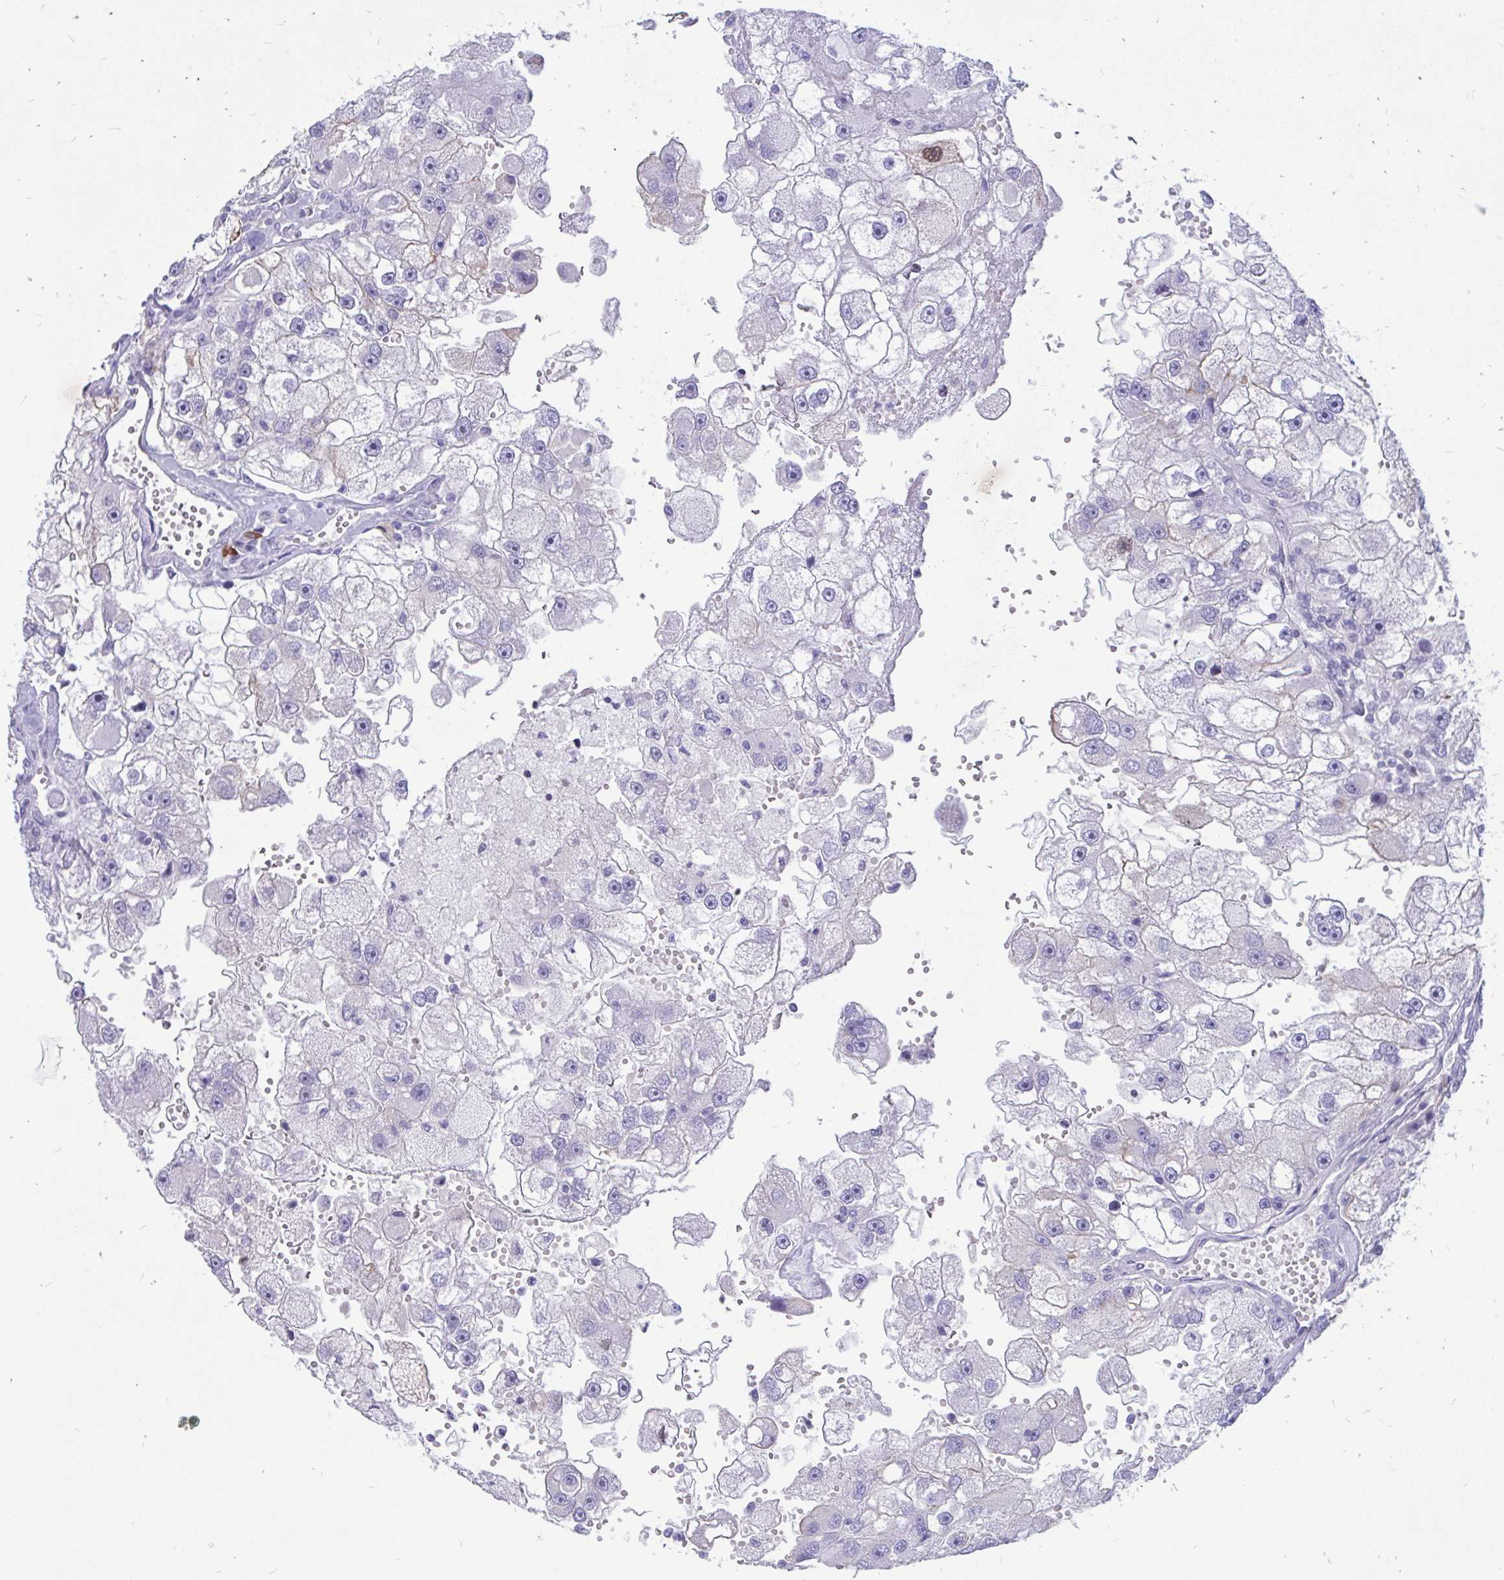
{"staining": {"intensity": "negative", "quantity": "none", "location": "none"}, "tissue": "renal cancer", "cell_type": "Tumor cells", "image_type": "cancer", "snomed": [{"axis": "morphology", "description": "Adenocarcinoma, NOS"}, {"axis": "topography", "description": "Kidney"}], "caption": "DAB immunohistochemical staining of renal cancer displays no significant staining in tumor cells.", "gene": "IGSF5", "patient": {"sex": "male", "age": 63}}